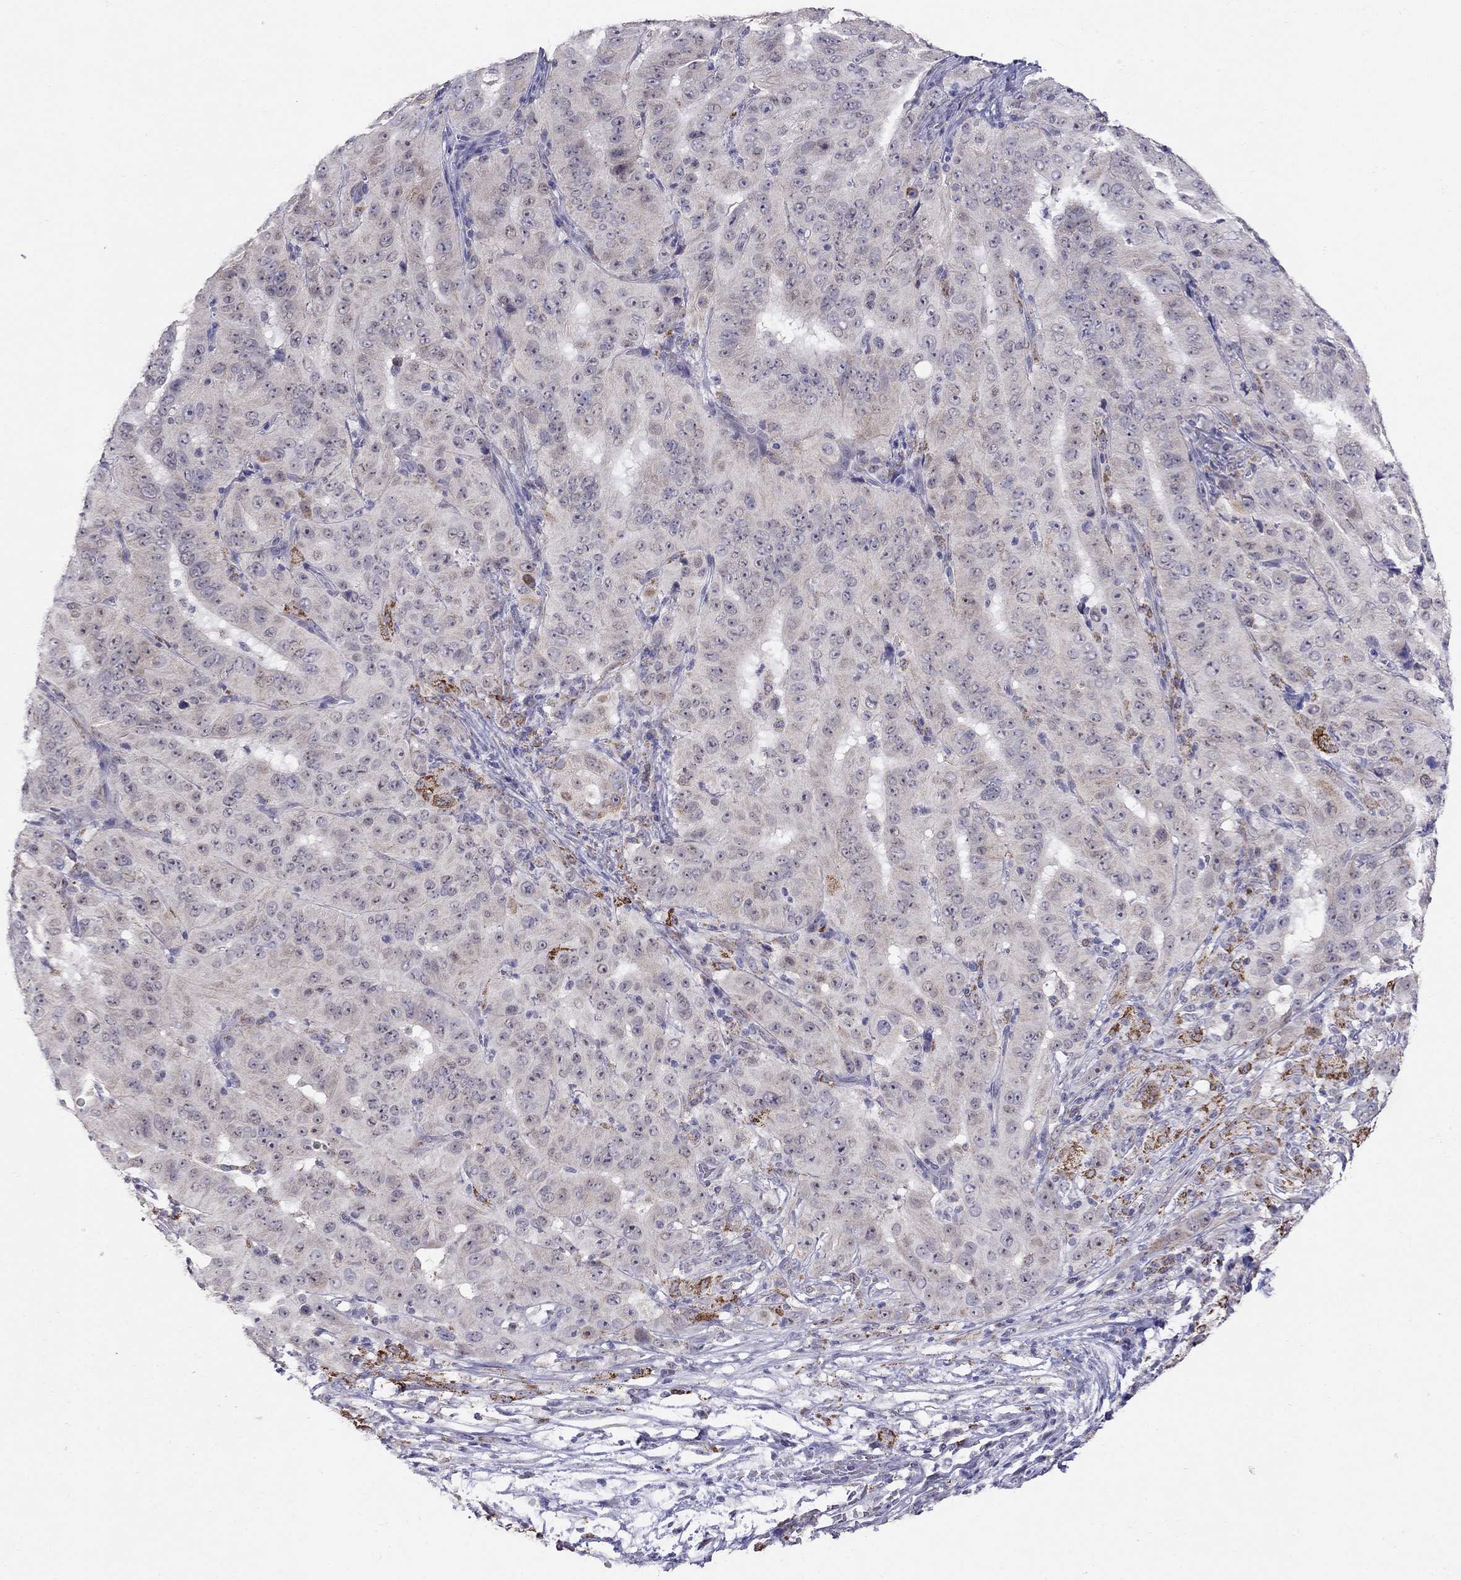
{"staining": {"intensity": "negative", "quantity": "none", "location": "none"}, "tissue": "pancreatic cancer", "cell_type": "Tumor cells", "image_type": "cancer", "snomed": [{"axis": "morphology", "description": "Adenocarcinoma, NOS"}, {"axis": "topography", "description": "Pancreas"}], "caption": "This is a image of immunohistochemistry (IHC) staining of adenocarcinoma (pancreatic), which shows no positivity in tumor cells.", "gene": "MYO3B", "patient": {"sex": "male", "age": 63}}